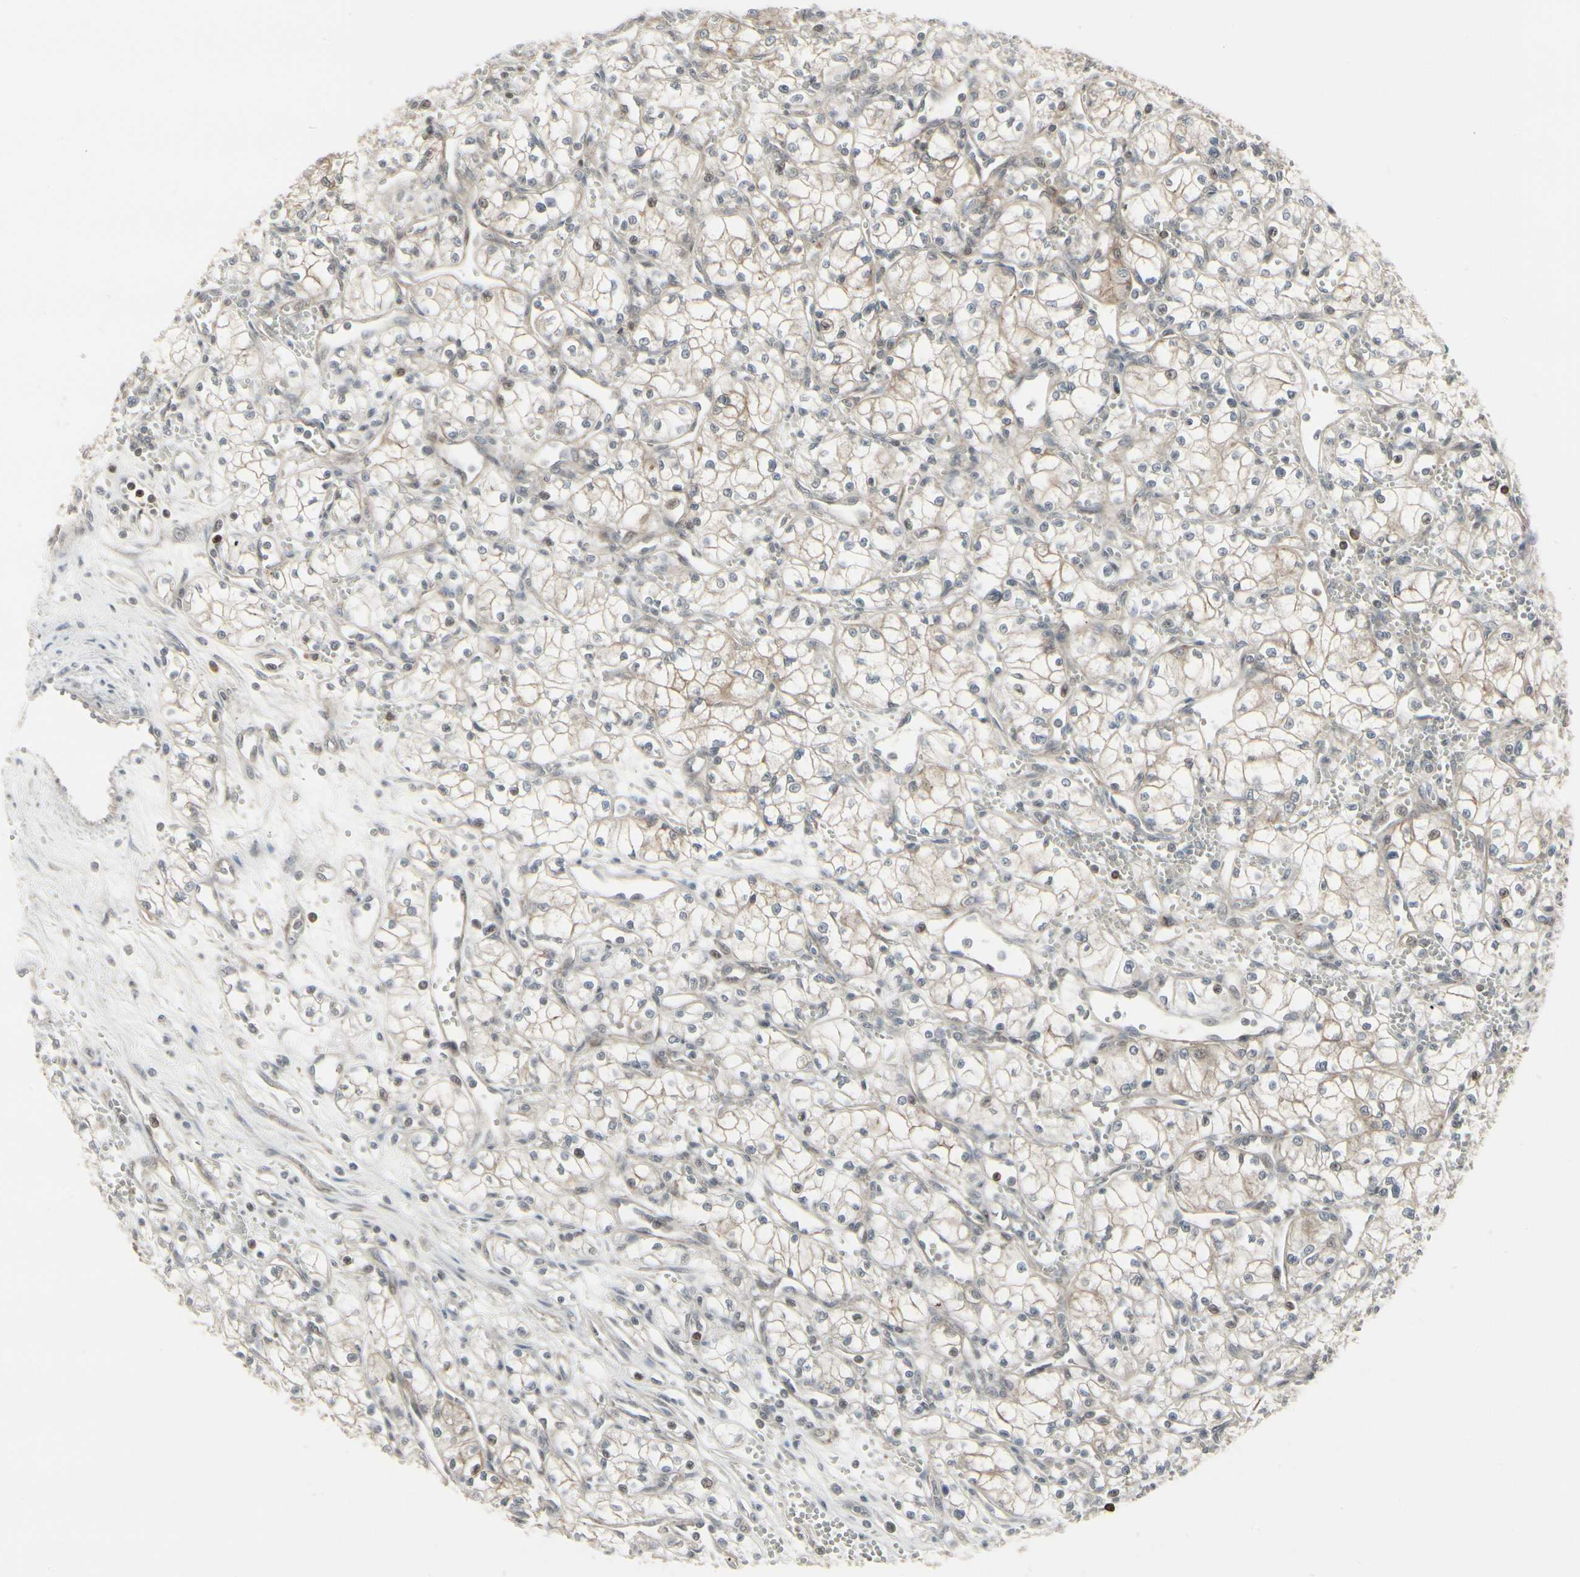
{"staining": {"intensity": "weak", "quantity": ">75%", "location": "cytoplasmic/membranous"}, "tissue": "renal cancer", "cell_type": "Tumor cells", "image_type": "cancer", "snomed": [{"axis": "morphology", "description": "Normal tissue, NOS"}, {"axis": "morphology", "description": "Adenocarcinoma, NOS"}, {"axis": "topography", "description": "Kidney"}], "caption": "Protein staining by IHC shows weak cytoplasmic/membranous expression in about >75% of tumor cells in renal adenocarcinoma.", "gene": "IGFBP6", "patient": {"sex": "male", "age": 59}}